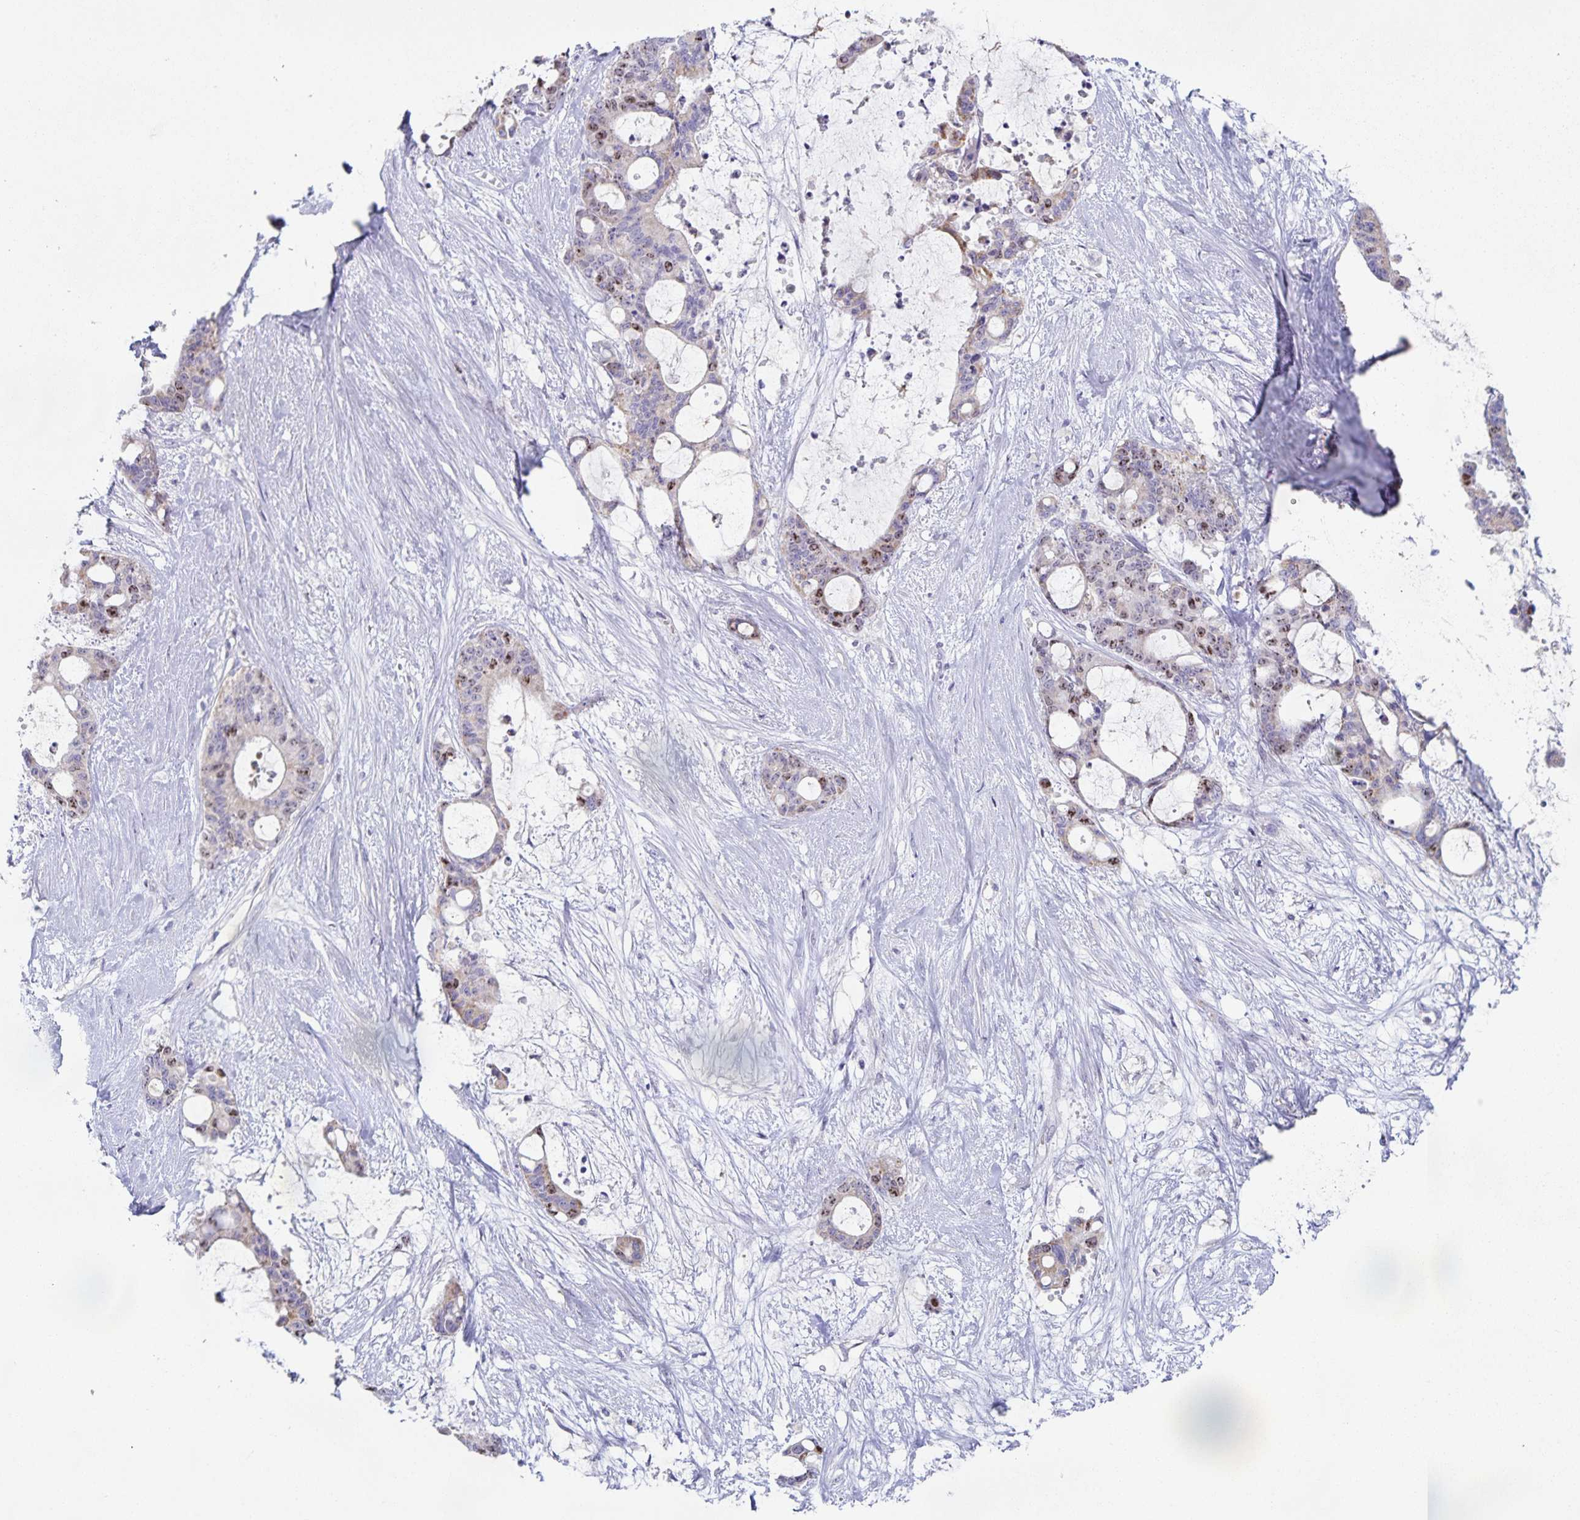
{"staining": {"intensity": "moderate", "quantity": "<25%", "location": "nuclear"}, "tissue": "liver cancer", "cell_type": "Tumor cells", "image_type": "cancer", "snomed": [{"axis": "morphology", "description": "Normal tissue, NOS"}, {"axis": "morphology", "description": "Cholangiocarcinoma"}, {"axis": "topography", "description": "Liver"}, {"axis": "topography", "description": "Peripheral nerve tissue"}], "caption": "Immunohistochemistry (IHC) staining of cholangiocarcinoma (liver), which exhibits low levels of moderate nuclear positivity in approximately <25% of tumor cells indicating moderate nuclear protein expression. The staining was performed using DAB (brown) for protein detection and nuclei were counterstained in hematoxylin (blue).", "gene": "CENPH", "patient": {"sex": "female", "age": 73}}